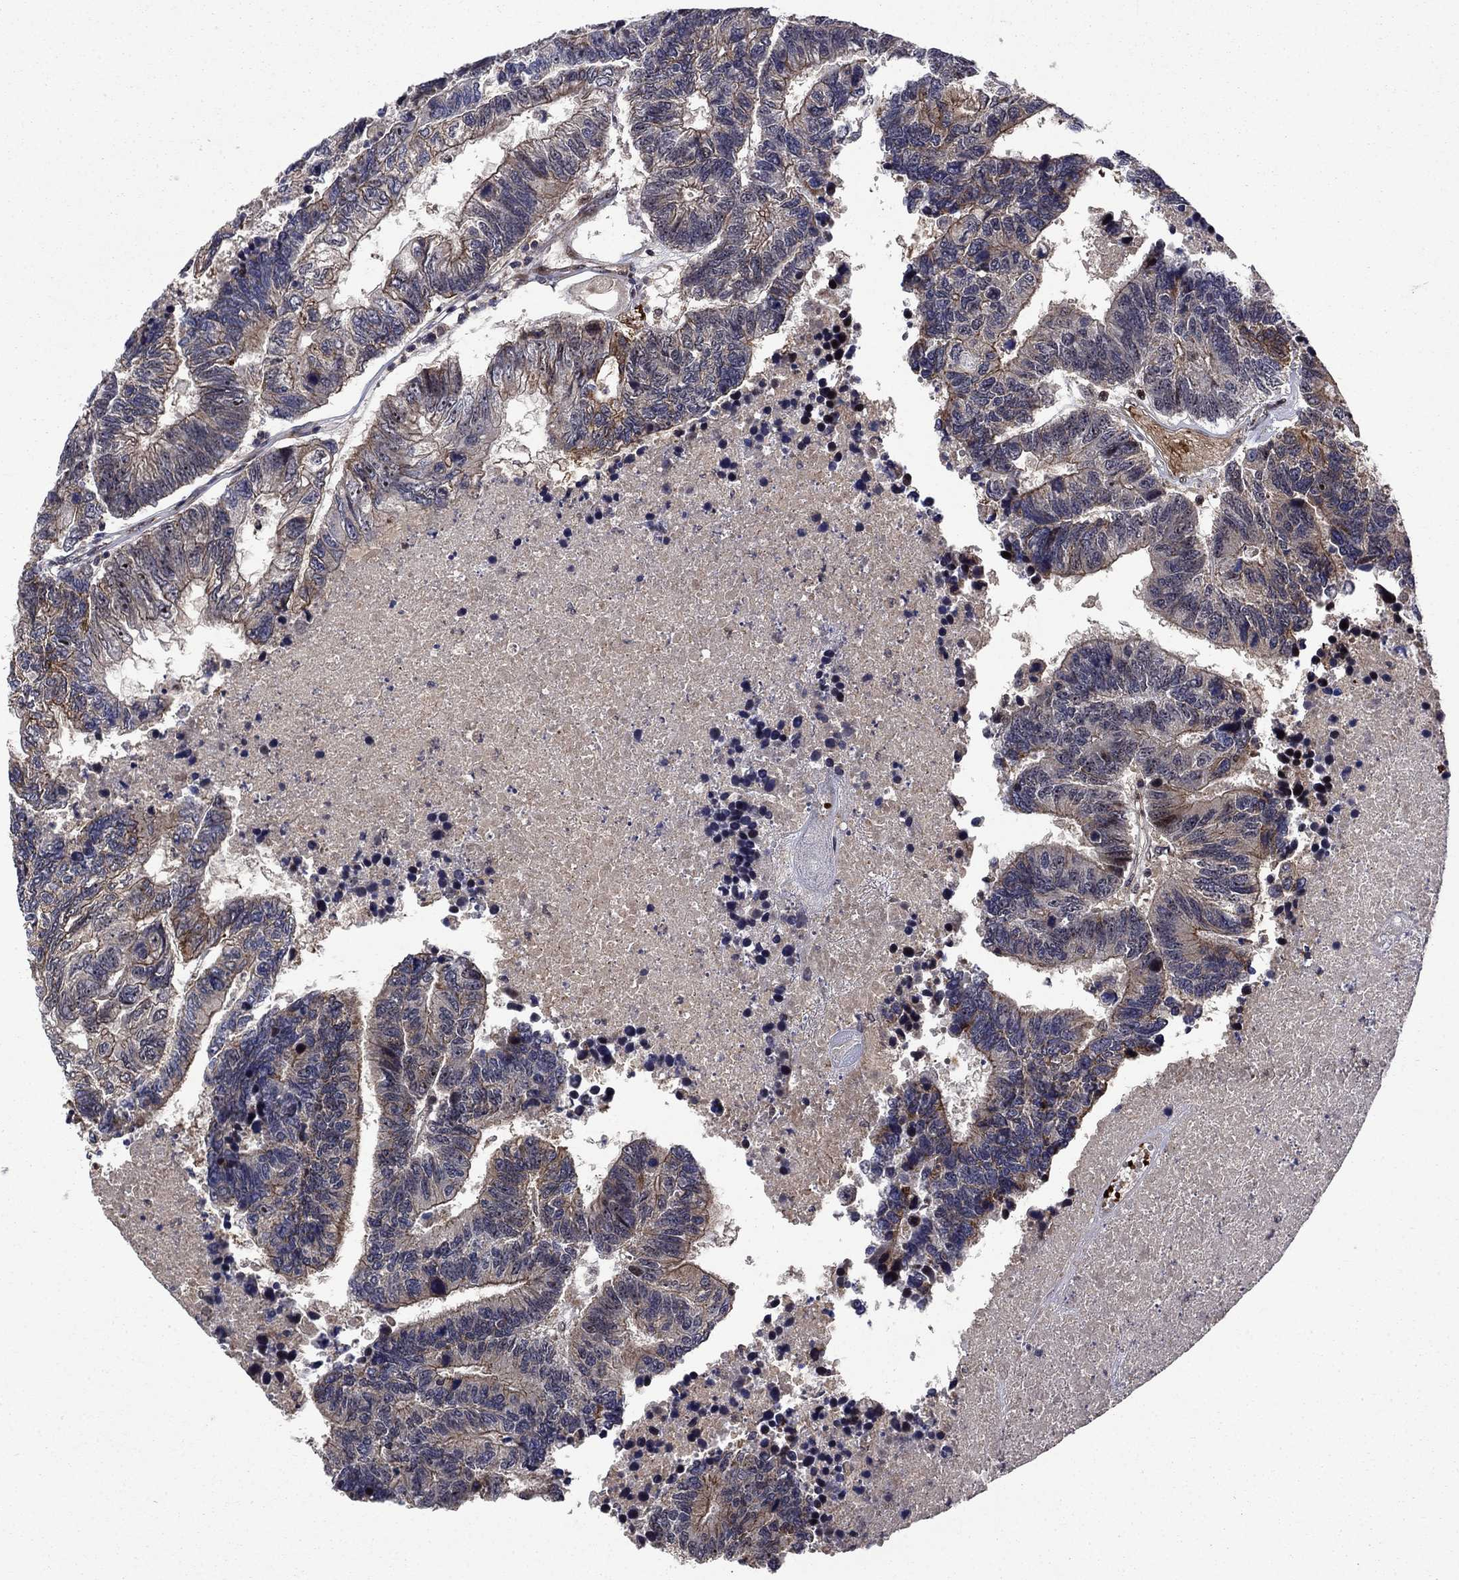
{"staining": {"intensity": "moderate", "quantity": "25%-75%", "location": "cytoplasmic/membranous"}, "tissue": "colorectal cancer", "cell_type": "Tumor cells", "image_type": "cancer", "snomed": [{"axis": "morphology", "description": "Adenocarcinoma, NOS"}, {"axis": "topography", "description": "Colon"}], "caption": "Approximately 25%-75% of tumor cells in human colorectal cancer exhibit moderate cytoplasmic/membranous protein positivity as visualized by brown immunohistochemical staining.", "gene": "AGTPBP1", "patient": {"sex": "female", "age": 48}}